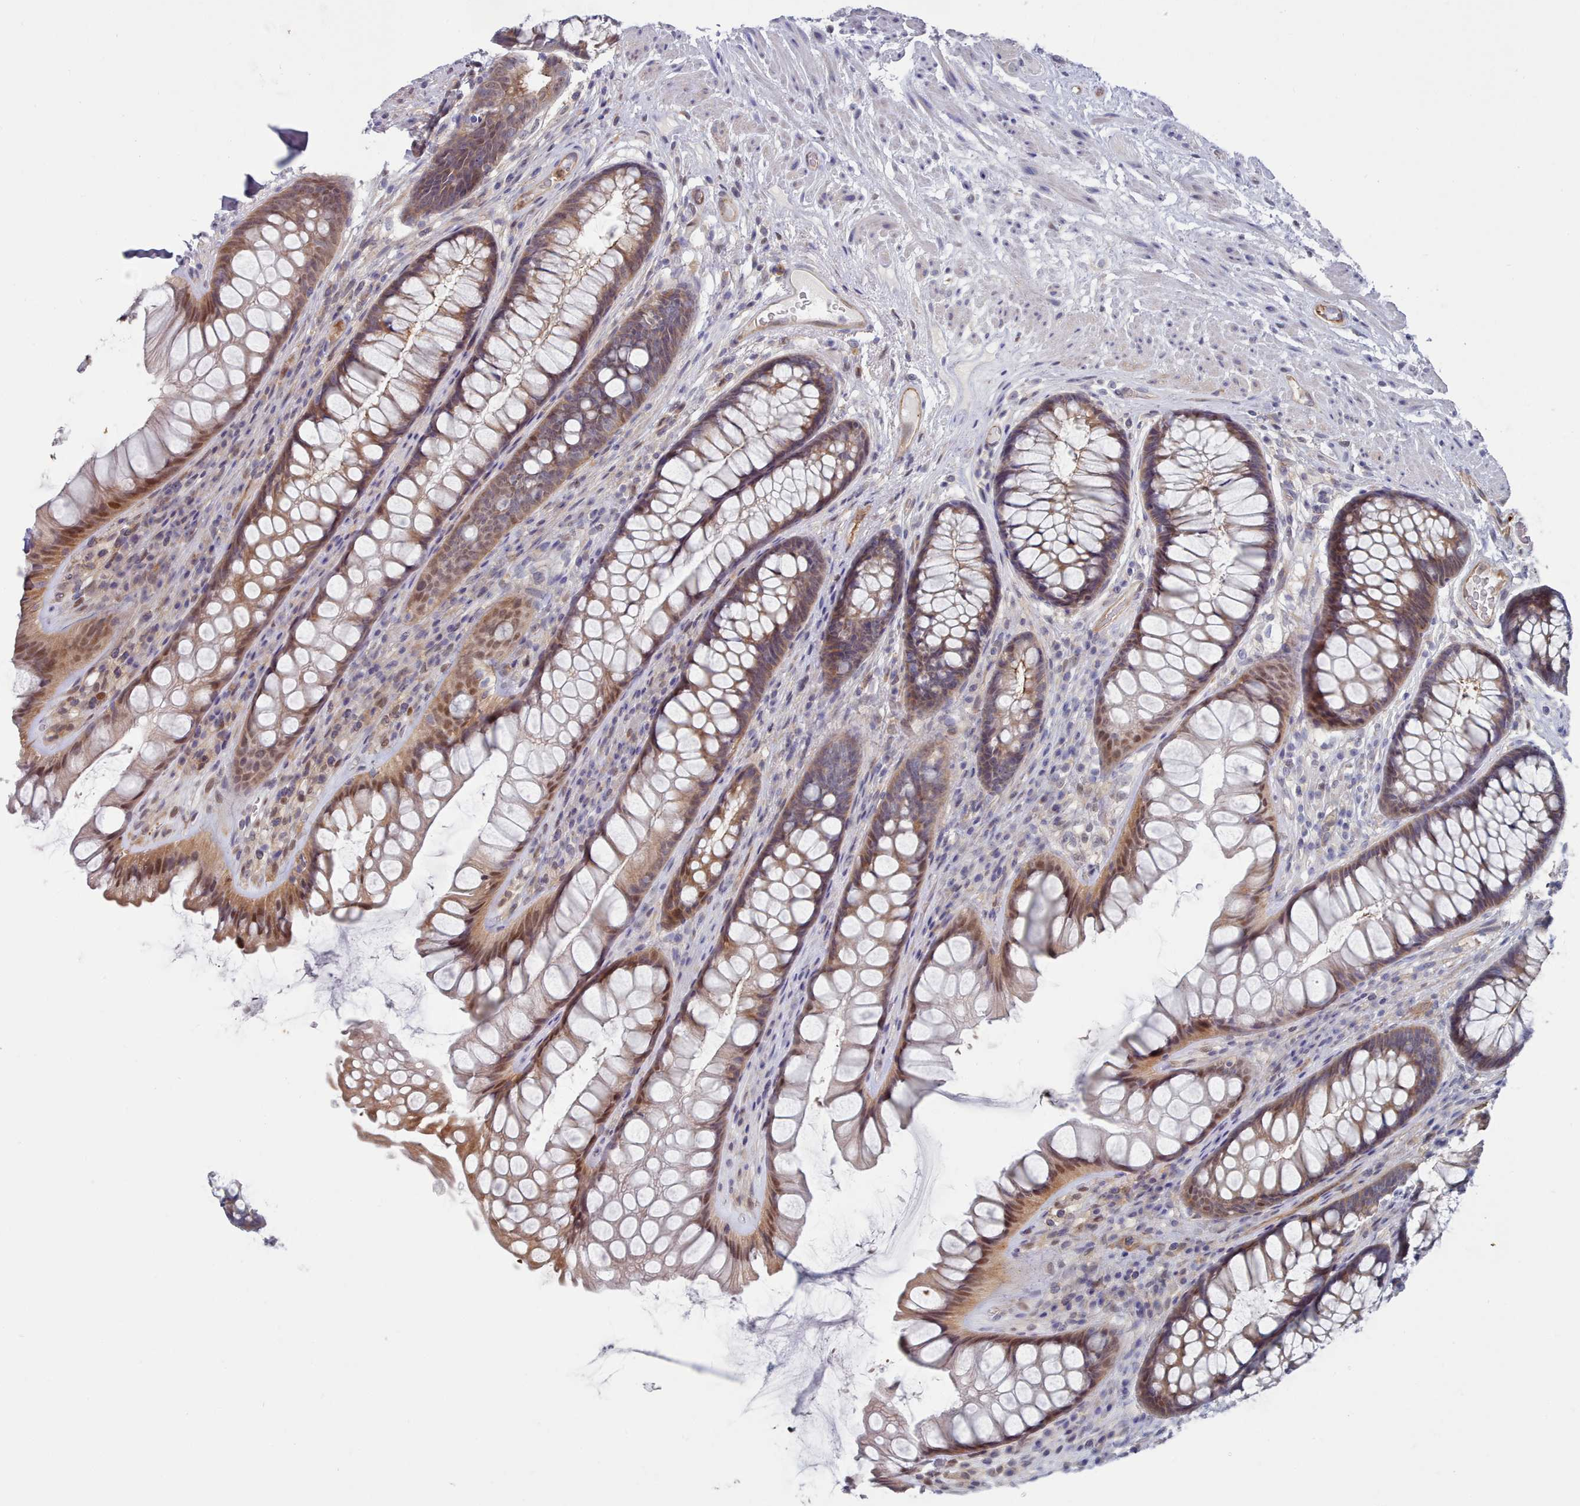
{"staining": {"intensity": "moderate", "quantity": ">75%", "location": "cytoplasmic/membranous,nuclear"}, "tissue": "rectum", "cell_type": "Glandular cells", "image_type": "normal", "snomed": [{"axis": "morphology", "description": "Normal tissue, NOS"}, {"axis": "topography", "description": "Rectum"}], "caption": "An image of human rectum stained for a protein shows moderate cytoplasmic/membranous,nuclear brown staining in glandular cells. Ihc stains the protein in brown and the nuclei are stained blue.", "gene": "G6PC1", "patient": {"sex": "male", "age": 74}}